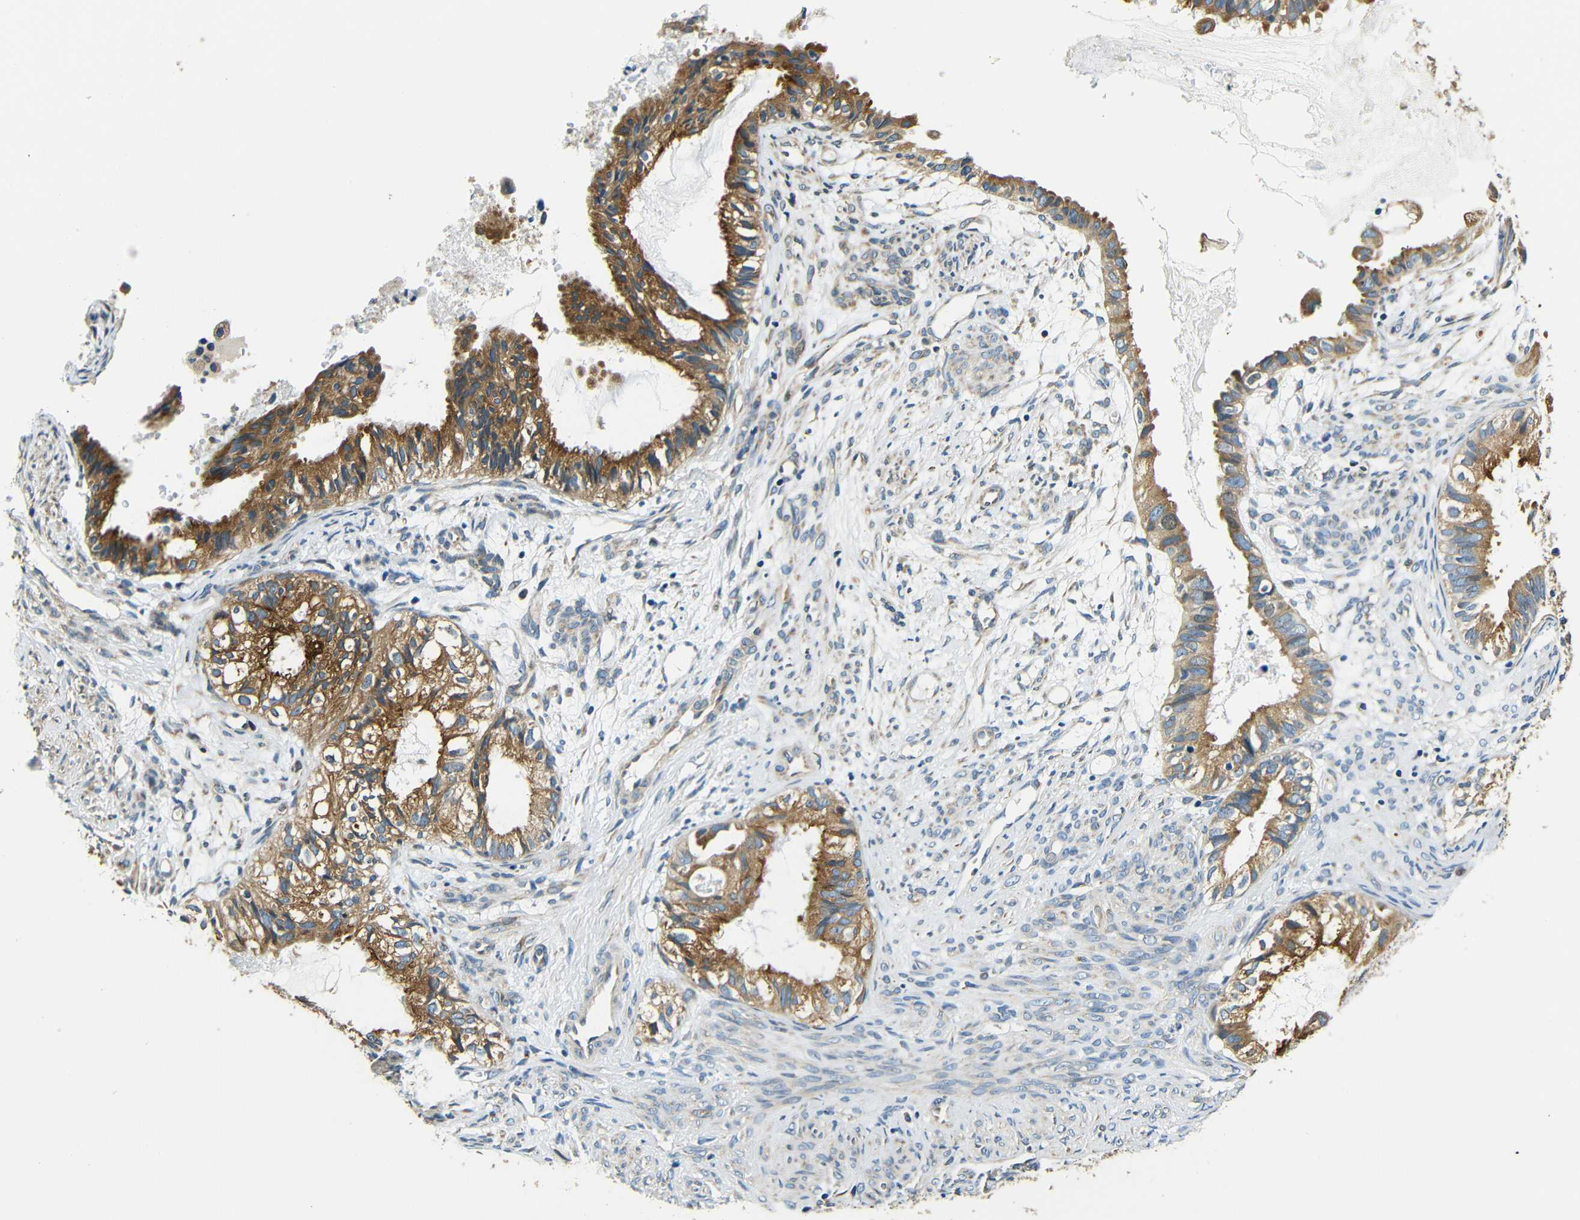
{"staining": {"intensity": "strong", "quantity": ">75%", "location": "cytoplasmic/membranous"}, "tissue": "cervical cancer", "cell_type": "Tumor cells", "image_type": "cancer", "snomed": [{"axis": "morphology", "description": "Normal tissue, NOS"}, {"axis": "morphology", "description": "Adenocarcinoma, NOS"}, {"axis": "topography", "description": "Cervix"}, {"axis": "topography", "description": "Endometrium"}], "caption": "DAB (3,3'-diaminobenzidine) immunohistochemical staining of cervical cancer reveals strong cytoplasmic/membranous protein expression in approximately >75% of tumor cells.", "gene": "VAPB", "patient": {"sex": "female", "age": 86}}